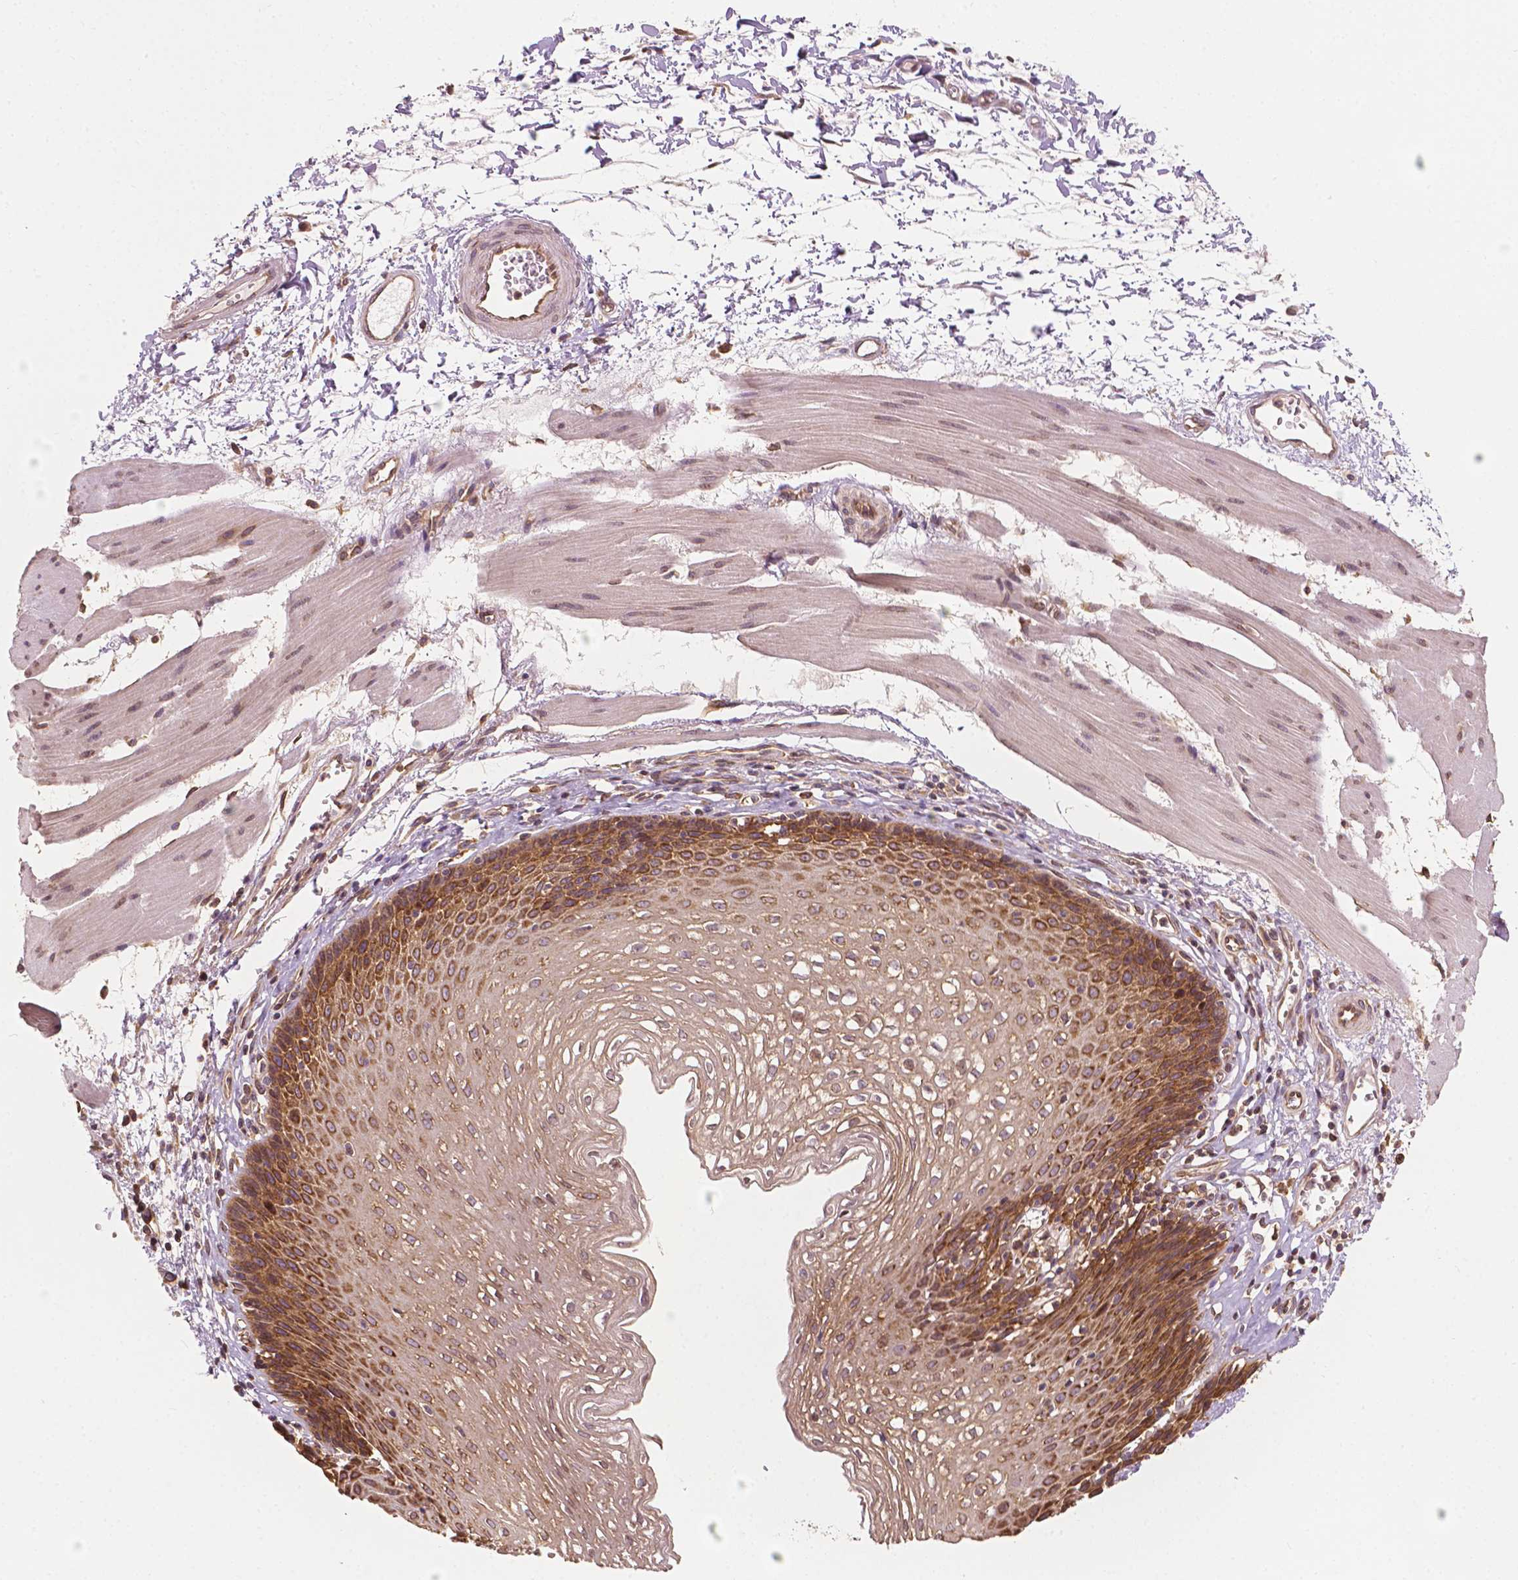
{"staining": {"intensity": "strong", "quantity": "25%-75%", "location": "cytoplasmic/membranous"}, "tissue": "esophagus", "cell_type": "Squamous epithelial cells", "image_type": "normal", "snomed": [{"axis": "morphology", "description": "Normal tissue, NOS"}, {"axis": "topography", "description": "Esophagus"}], "caption": "Immunohistochemistry (IHC) of normal human esophagus displays high levels of strong cytoplasmic/membranous positivity in about 25%-75% of squamous epithelial cells. The staining is performed using DAB (3,3'-diaminobenzidine) brown chromogen to label protein expression. The nuclei are counter-stained blue using hematoxylin.", "gene": "G3BP1", "patient": {"sex": "female", "age": 64}}